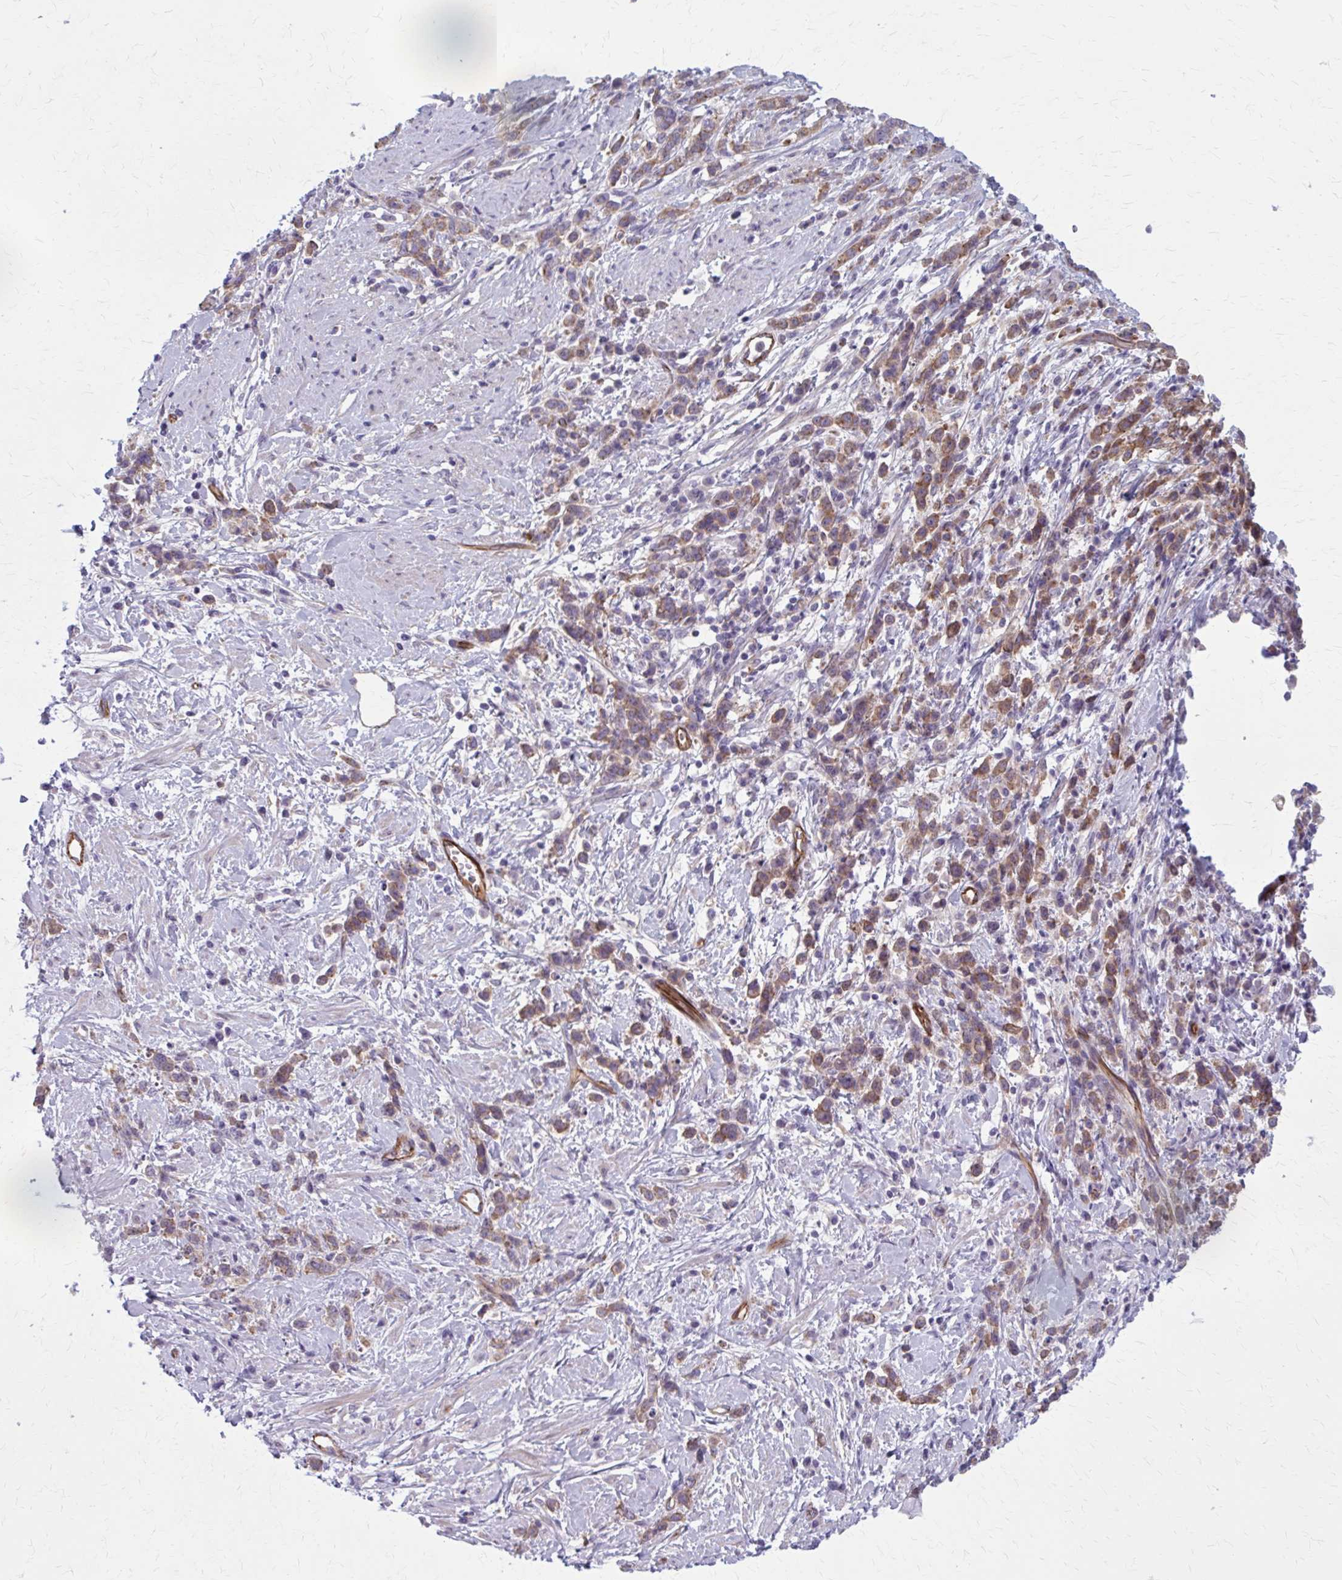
{"staining": {"intensity": "moderate", "quantity": ">75%", "location": "cytoplasmic/membranous"}, "tissue": "stomach cancer", "cell_type": "Tumor cells", "image_type": "cancer", "snomed": [{"axis": "morphology", "description": "Adenocarcinoma, NOS"}, {"axis": "topography", "description": "Stomach"}], "caption": "The micrograph shows staining of stomach cancer, revealing moderate cytoplasmic/membranous protein positivity (brown color) within tumor cells.", "gene": "ZDHHC7", "patient": {"sex": "female", "age": 60}}